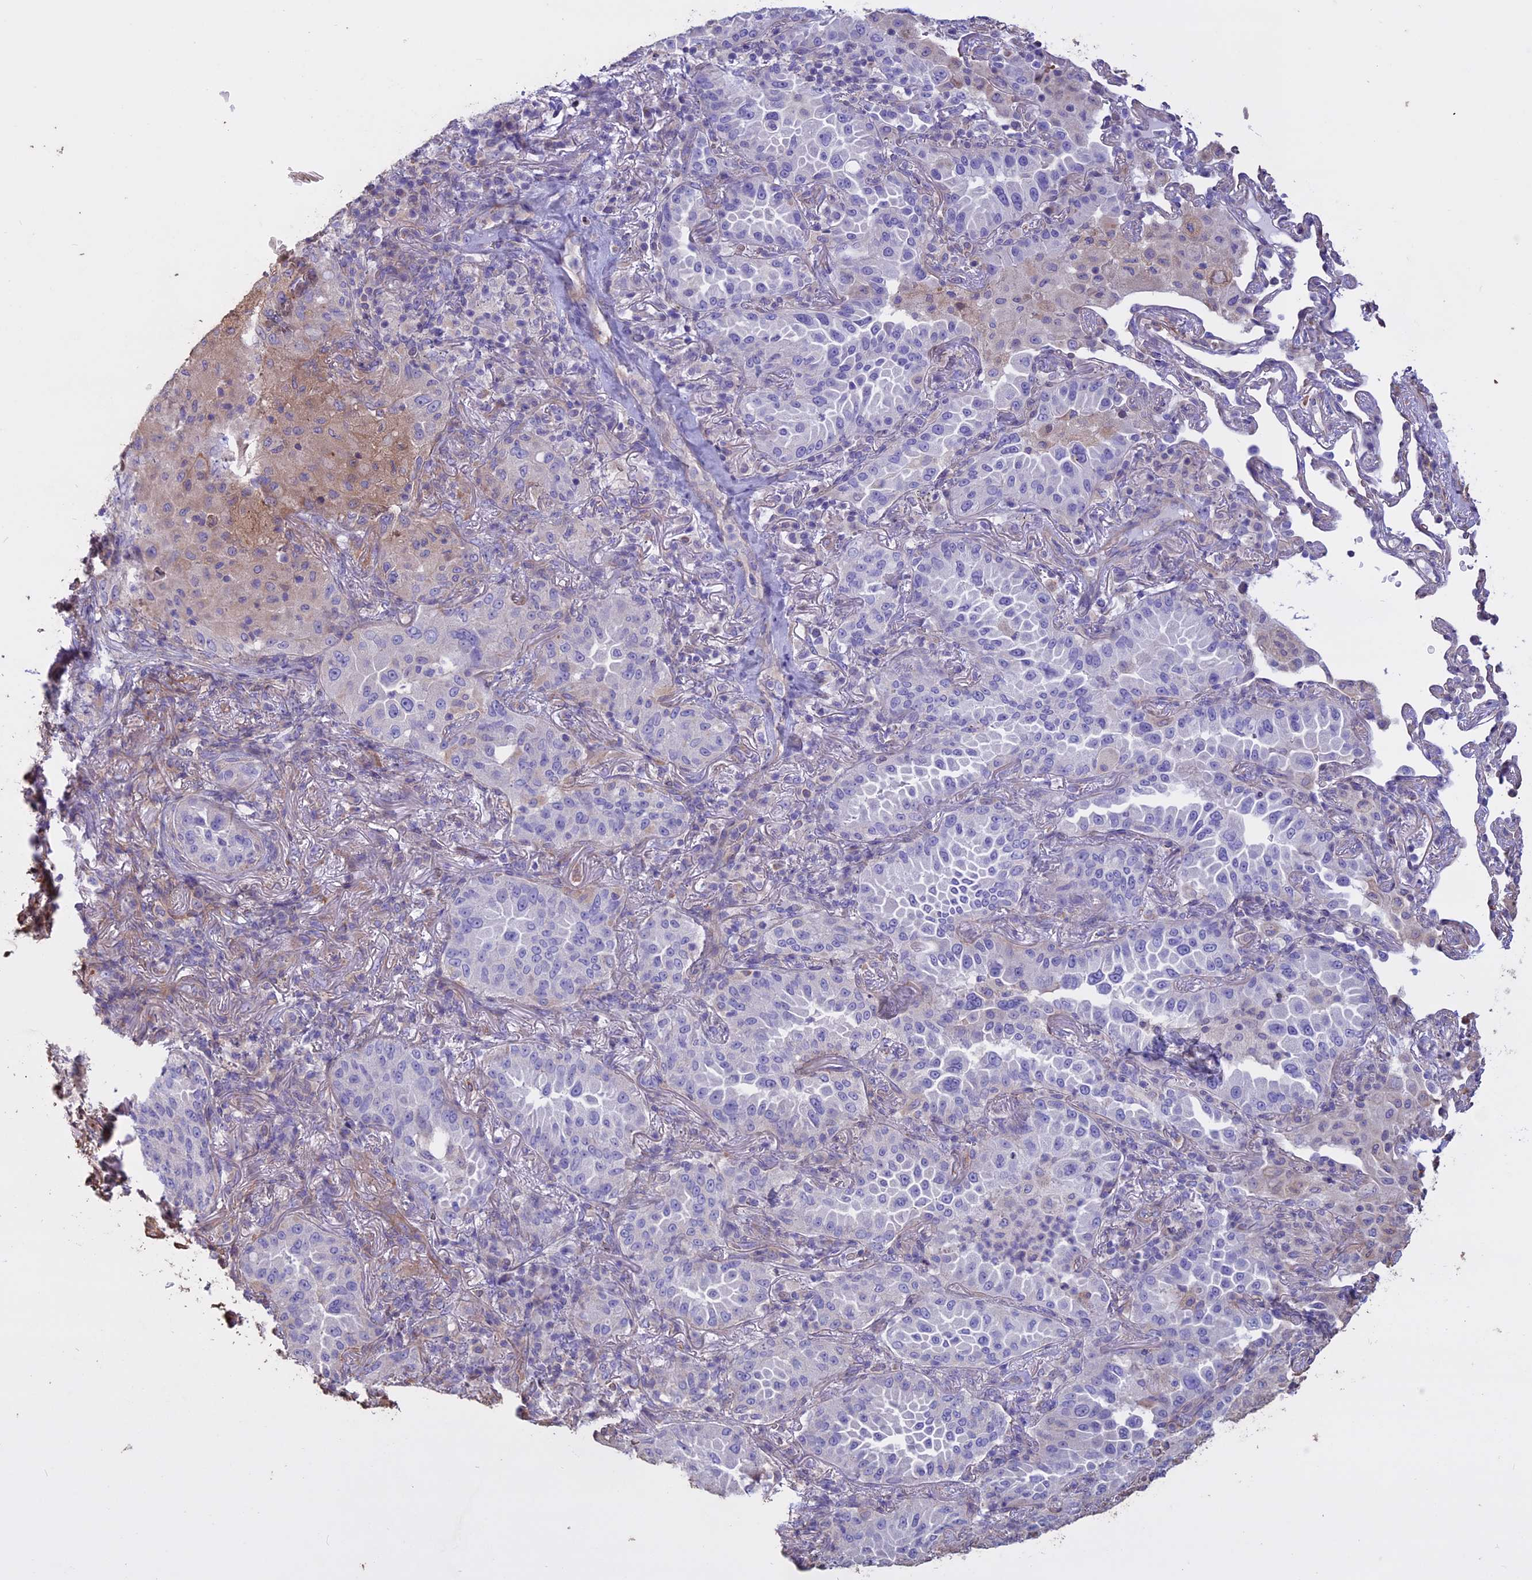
{"staining": {"intensity": "negative", "quantity": "none", "location": "none"}, "tissue": "lung cancer", "cell_type": "Tumor cells", "image_type": "cancer", "snomed": [{"axis": "morphology", "description": "Adenocarcinoma, NOS"}, {"axis": "topography", "description": "Lung"}], "caption": "Image shows no significant protein expression in tumor cells of lung cancer (adenocarcinoma).", "gene": "CCDC148", "patient": {"sex": "female", "age": 69}}